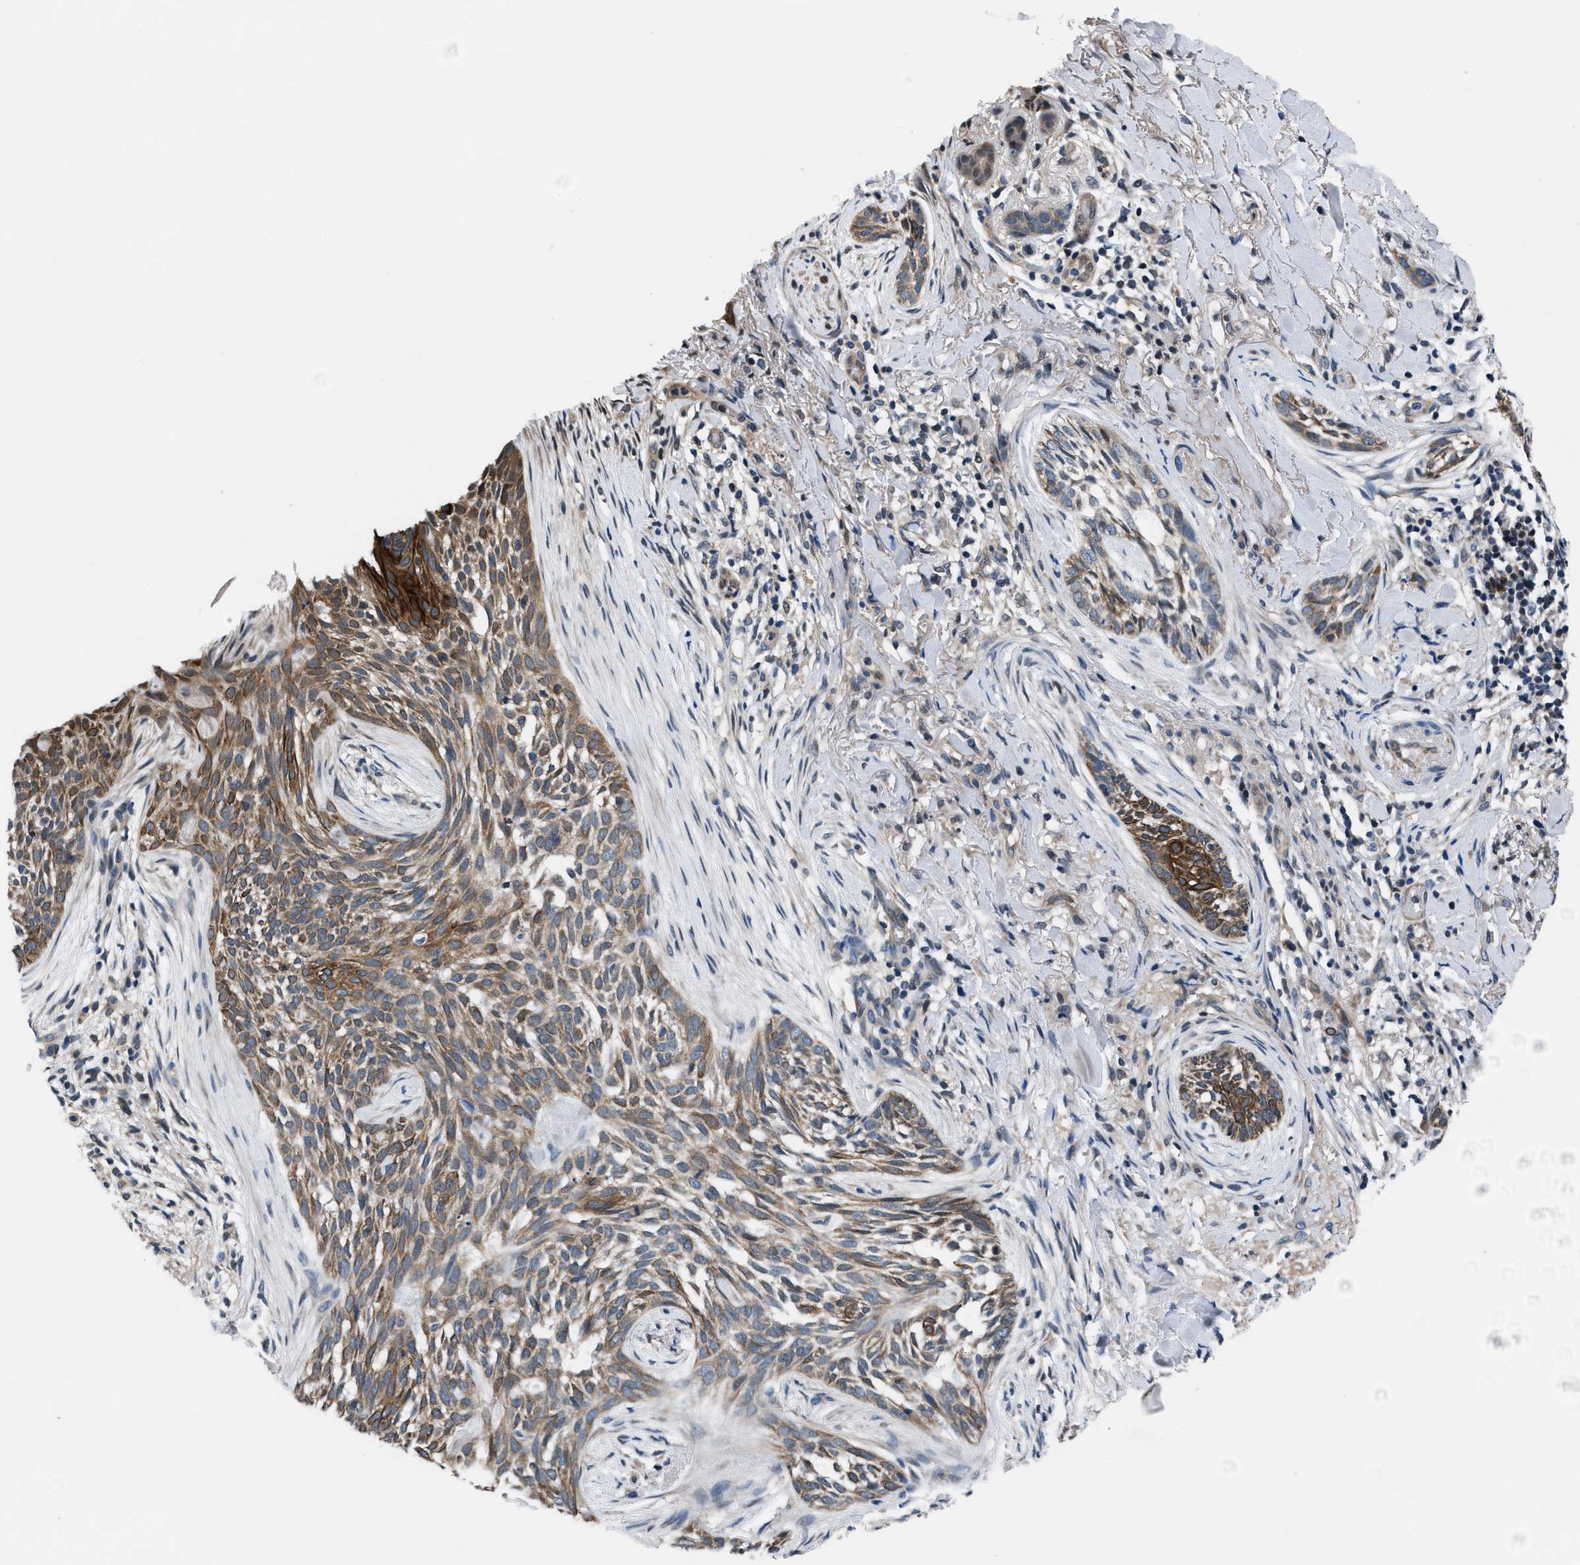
{"staining": {"intensity": "moderate", "quantity": ">75%", "location": "cytoplasmic/membranous"}, "tissue": "skin cancer", "cell_type": "Tumor cells", "image_type": "cancer", "snomed": [{"axis": "morphology", "description": "Basal cell carcinoma"}, {"axis": "topography", "description": "Skin"}], "caption": "Protein expression analysis of human skin cancer (basal cell carcinoma) reveals moderate cytoplasmic/membranous staining in about >75% of tumor cells.", "gene": "PRPSAP2", "patient": {"sex": "female", "age": 88}}